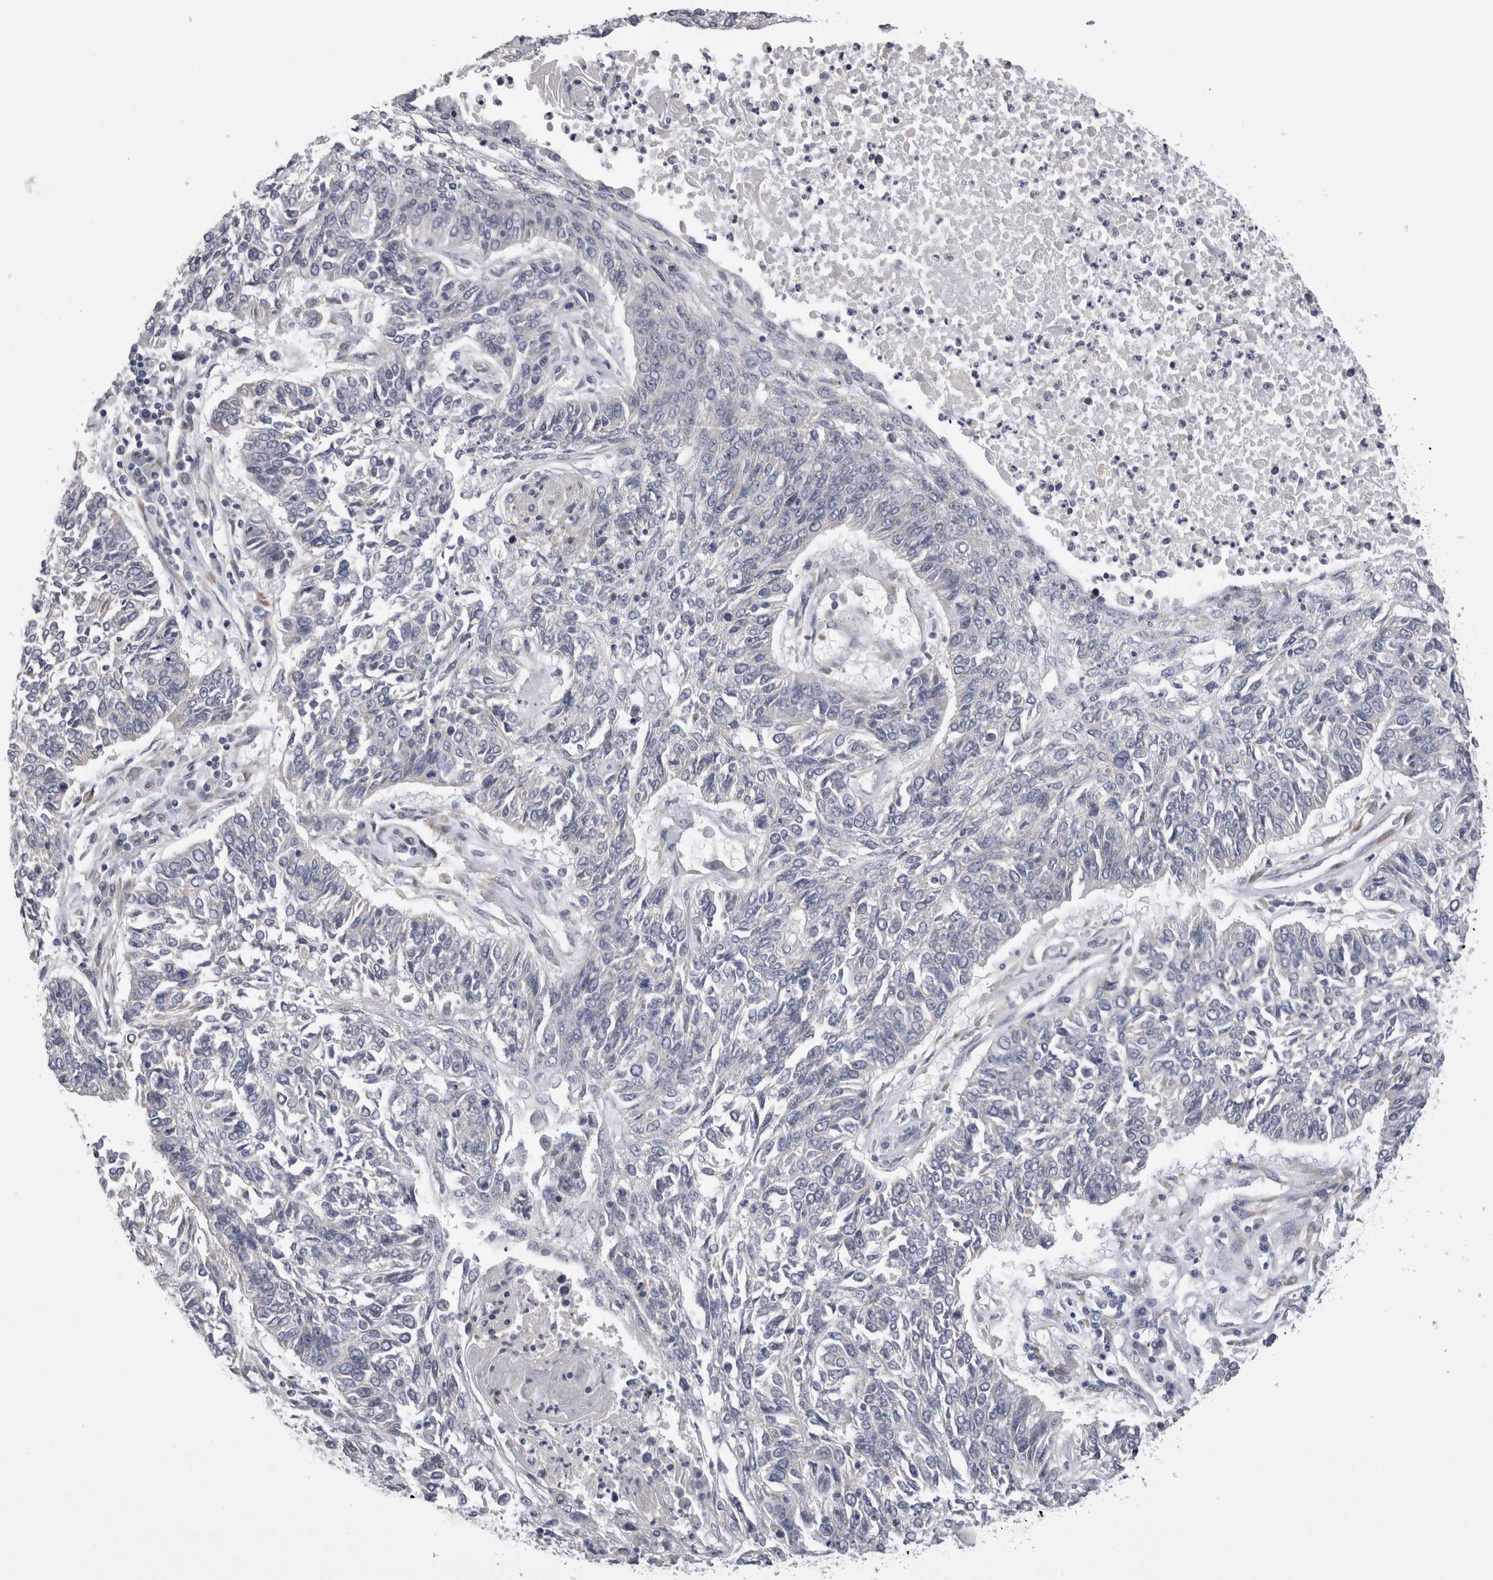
{"staining": {"intensity": "negative", "quantity": "none", "location": "none"}, "tissue": "lung cancer", "cell_type": "Tumor cells", "image_type": "cancer", "snomed": [{"axis": "morphology", "description": "Normal tissue, NOS"}, {"axis": "morphology", "description": "Squamous cell carcinoma, NOS"}, {"axis": "topography", "description": "Cartilage tissue"}, {"axis": "topography", "description": "Bronchus"}, {"axis": "topography", "description": "Lung"}], "caption": "This is a photomicrograph of immunohistochemistry staining of lung squamous cell carcinoma, which shows no positivity in tumor cells.", "gene": "ARHGAP29", "patient": {"sex": "female", "age": 49}}